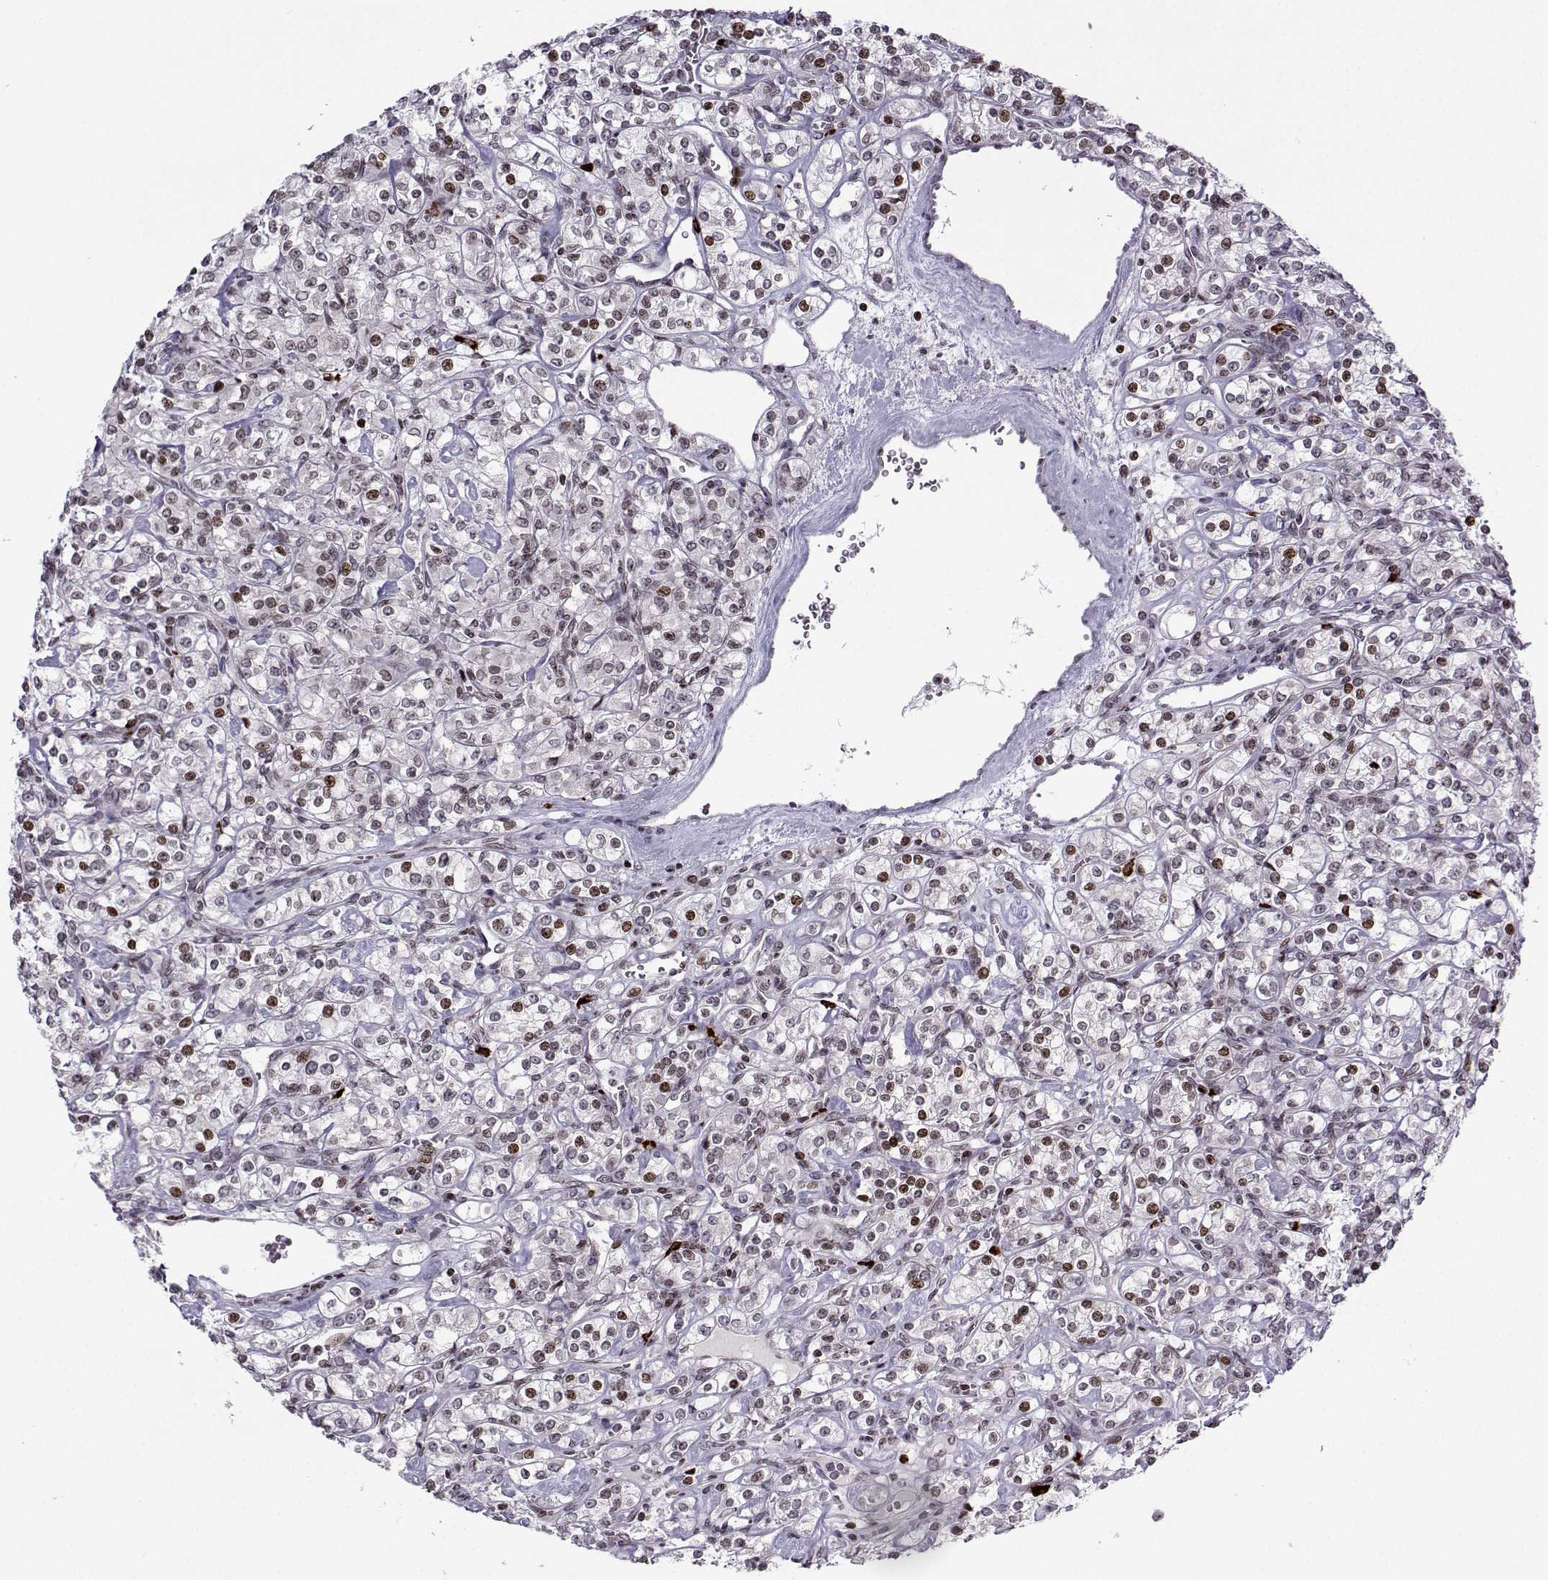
{"staining": {"intensity": "moderate", "quantity": "<25%", "location": "nuclear"}, "tissue": "renal cancer", "cell_type": "Tumor cells", "image_type": "cancer", "snomed": [{"axis": "morphology", "description": "Adenocarcinoma, NOS"}, {"axis": "topography", "description": "Kidney"}], "caption": "This is an image of immunohistochemistry (IHC) staining of adenocarcinoma (renal), which shows moderate positivity in the nuclear of tumor cells.", "gene": "ZNF19", "patient": {"sex": "male", "age": 77}}